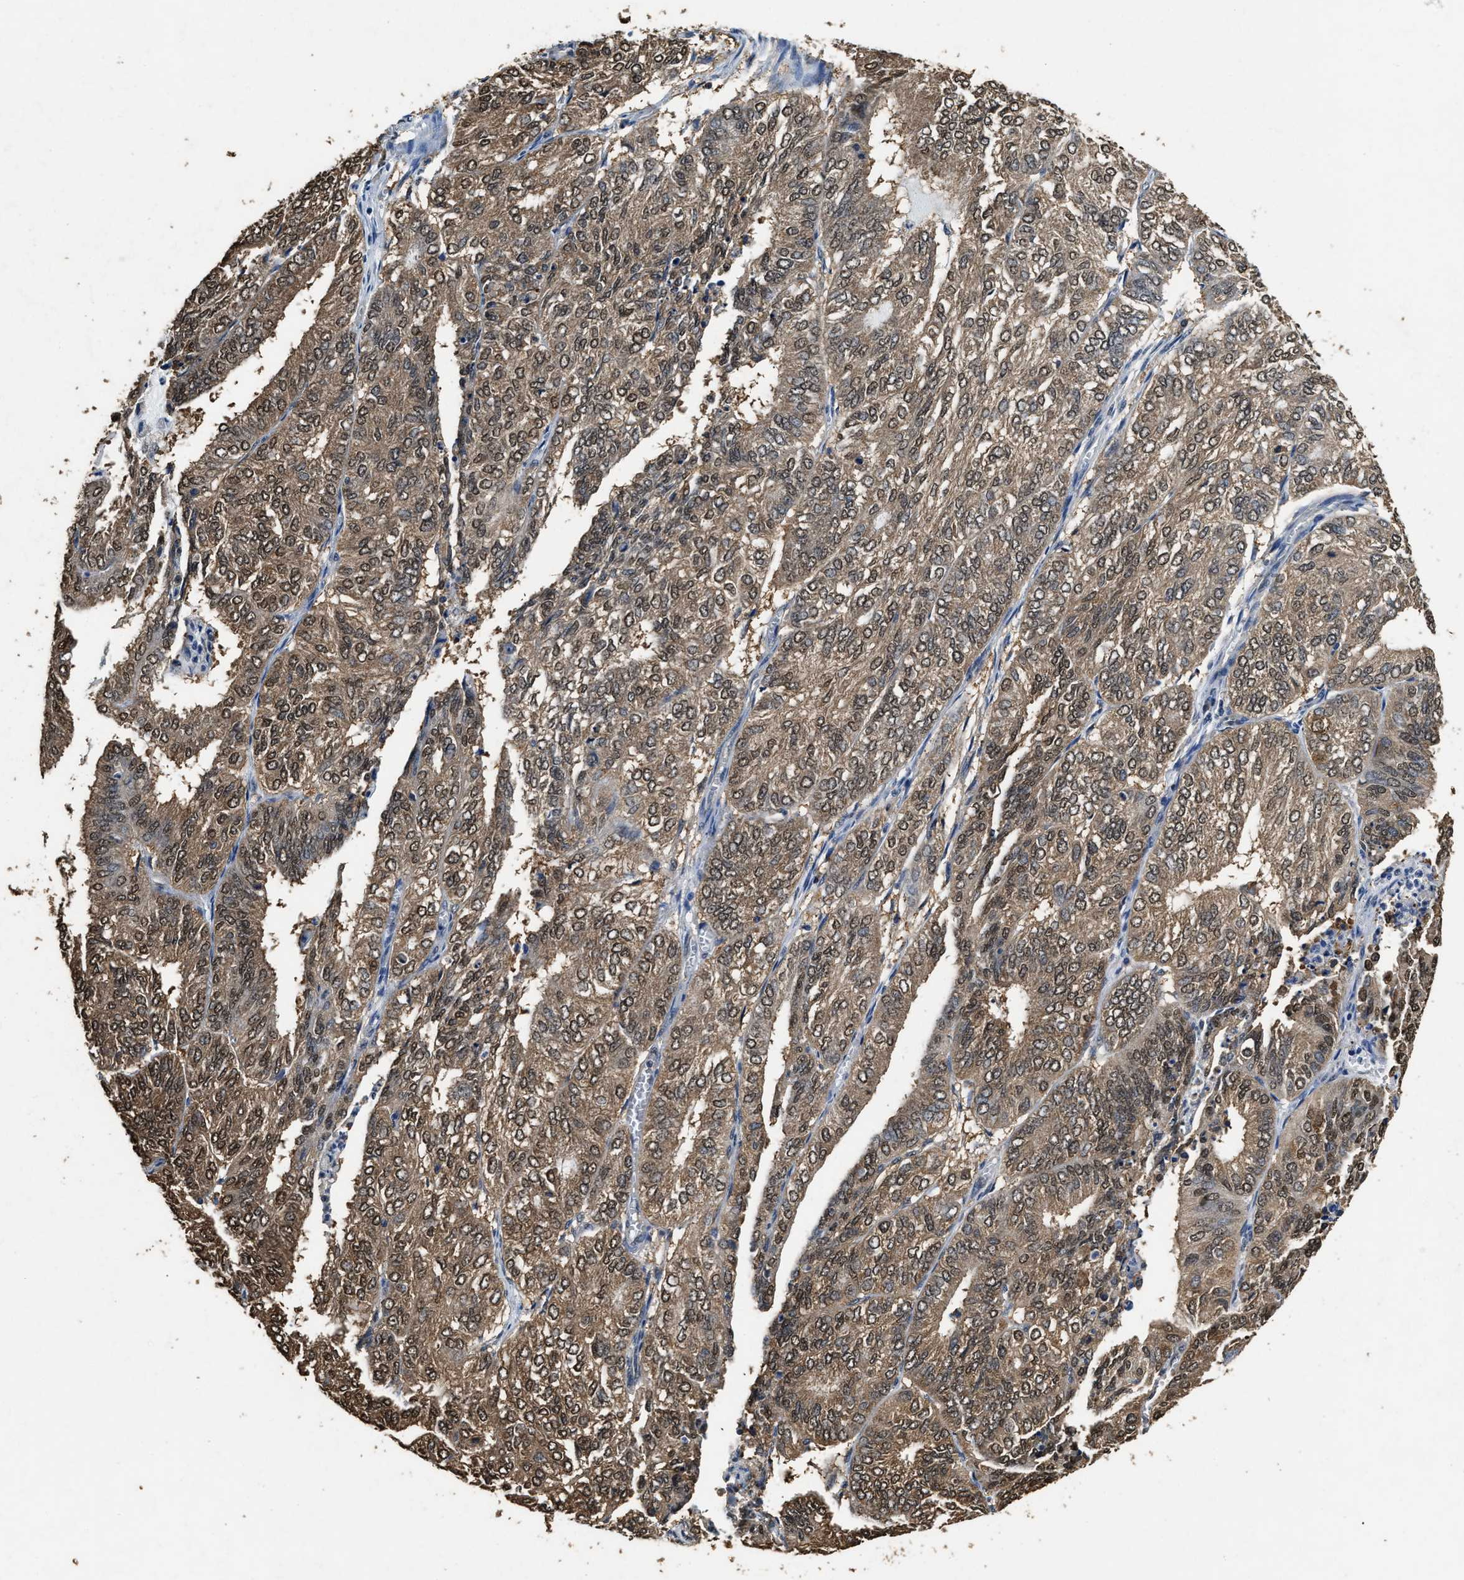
{"staining": {"intensity": "moderate", "quantity": ">75%", "location": "cytoplasmic/membranous,nuclear"}, "tissue": "endometrial cancer", "cell_type": "Tumor cells", "image_type": "cancer", "snomed": [{"axis": "morphology", "description": "Adenocarcinoma, NOS"}, {"axis": "topography", "description": "Uterus"}], "caption": "Protein expression analysis of endometrial cancer (adenocarcinoma) demonstrates moderate cytoplasmic/membranous and nuclear expression in about >75% of tumor cells. The protein of interest is shown in brown color, while the nuclei are stained blue.", "gene": "YWHAE", "patient": {"sex": "female", "age": 60}}